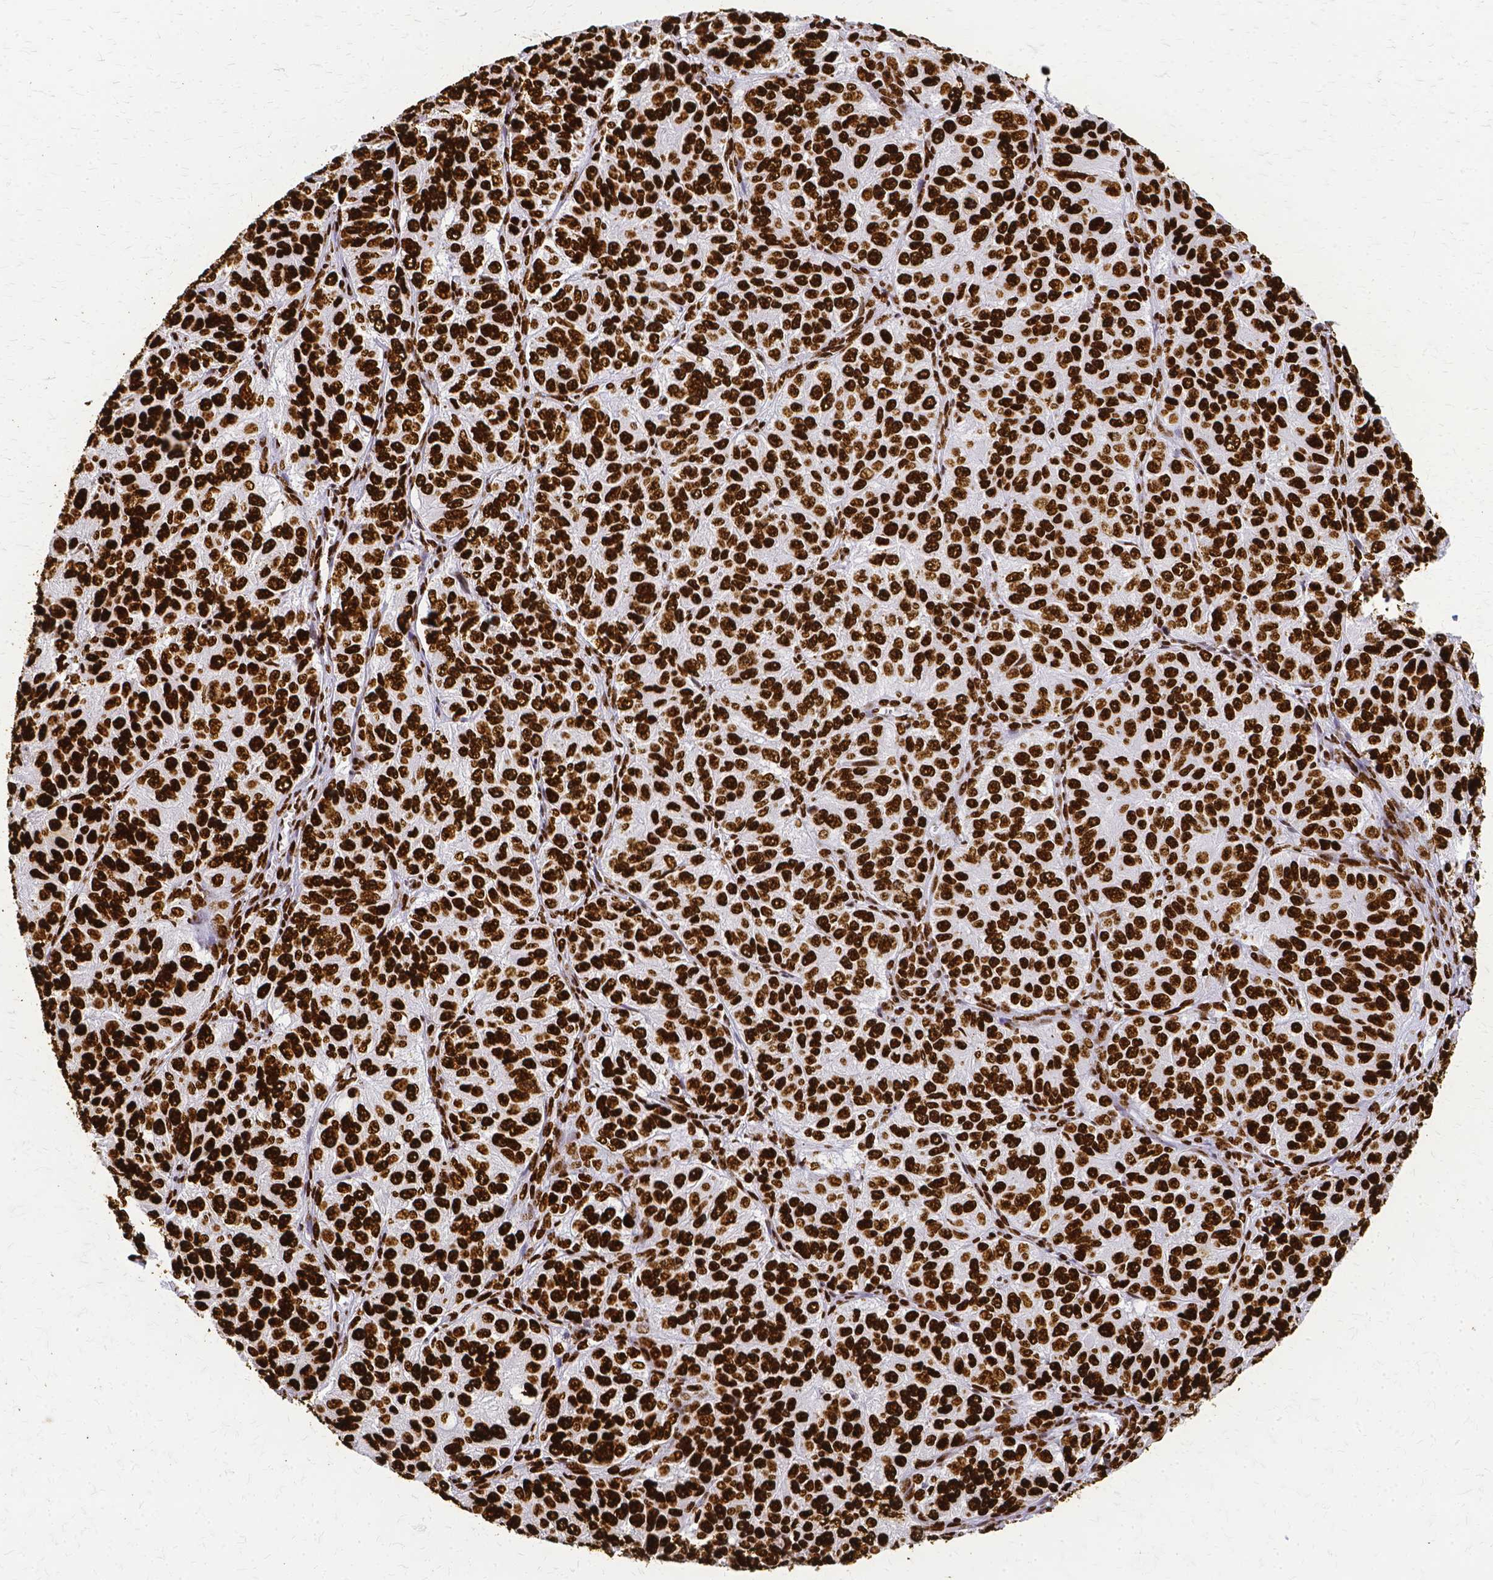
{"staining": {"intensity": "strong", "quantity": ">75%", "location": "nuclear"}, "tissue": "ovarian cancer", "cell_type": "Tumor cells", "image_type": "cancer", "snomed": [{"axis": "morphology", "description": "Carcinoma, endometroid"}, {"axis": "topography", "description": "Ovary"}], "caption": "High-power microscopy captured an immunohistochemistry (IHC) micrograph of ovarian cancer, revealing strong nuclear expression in approximately >75% of tumor cells. (DAB IHC, brown staining for protein, blue staining for nuclei).", "gene": "SFPQ", "patient": {"sex": "female", "age": 51}}